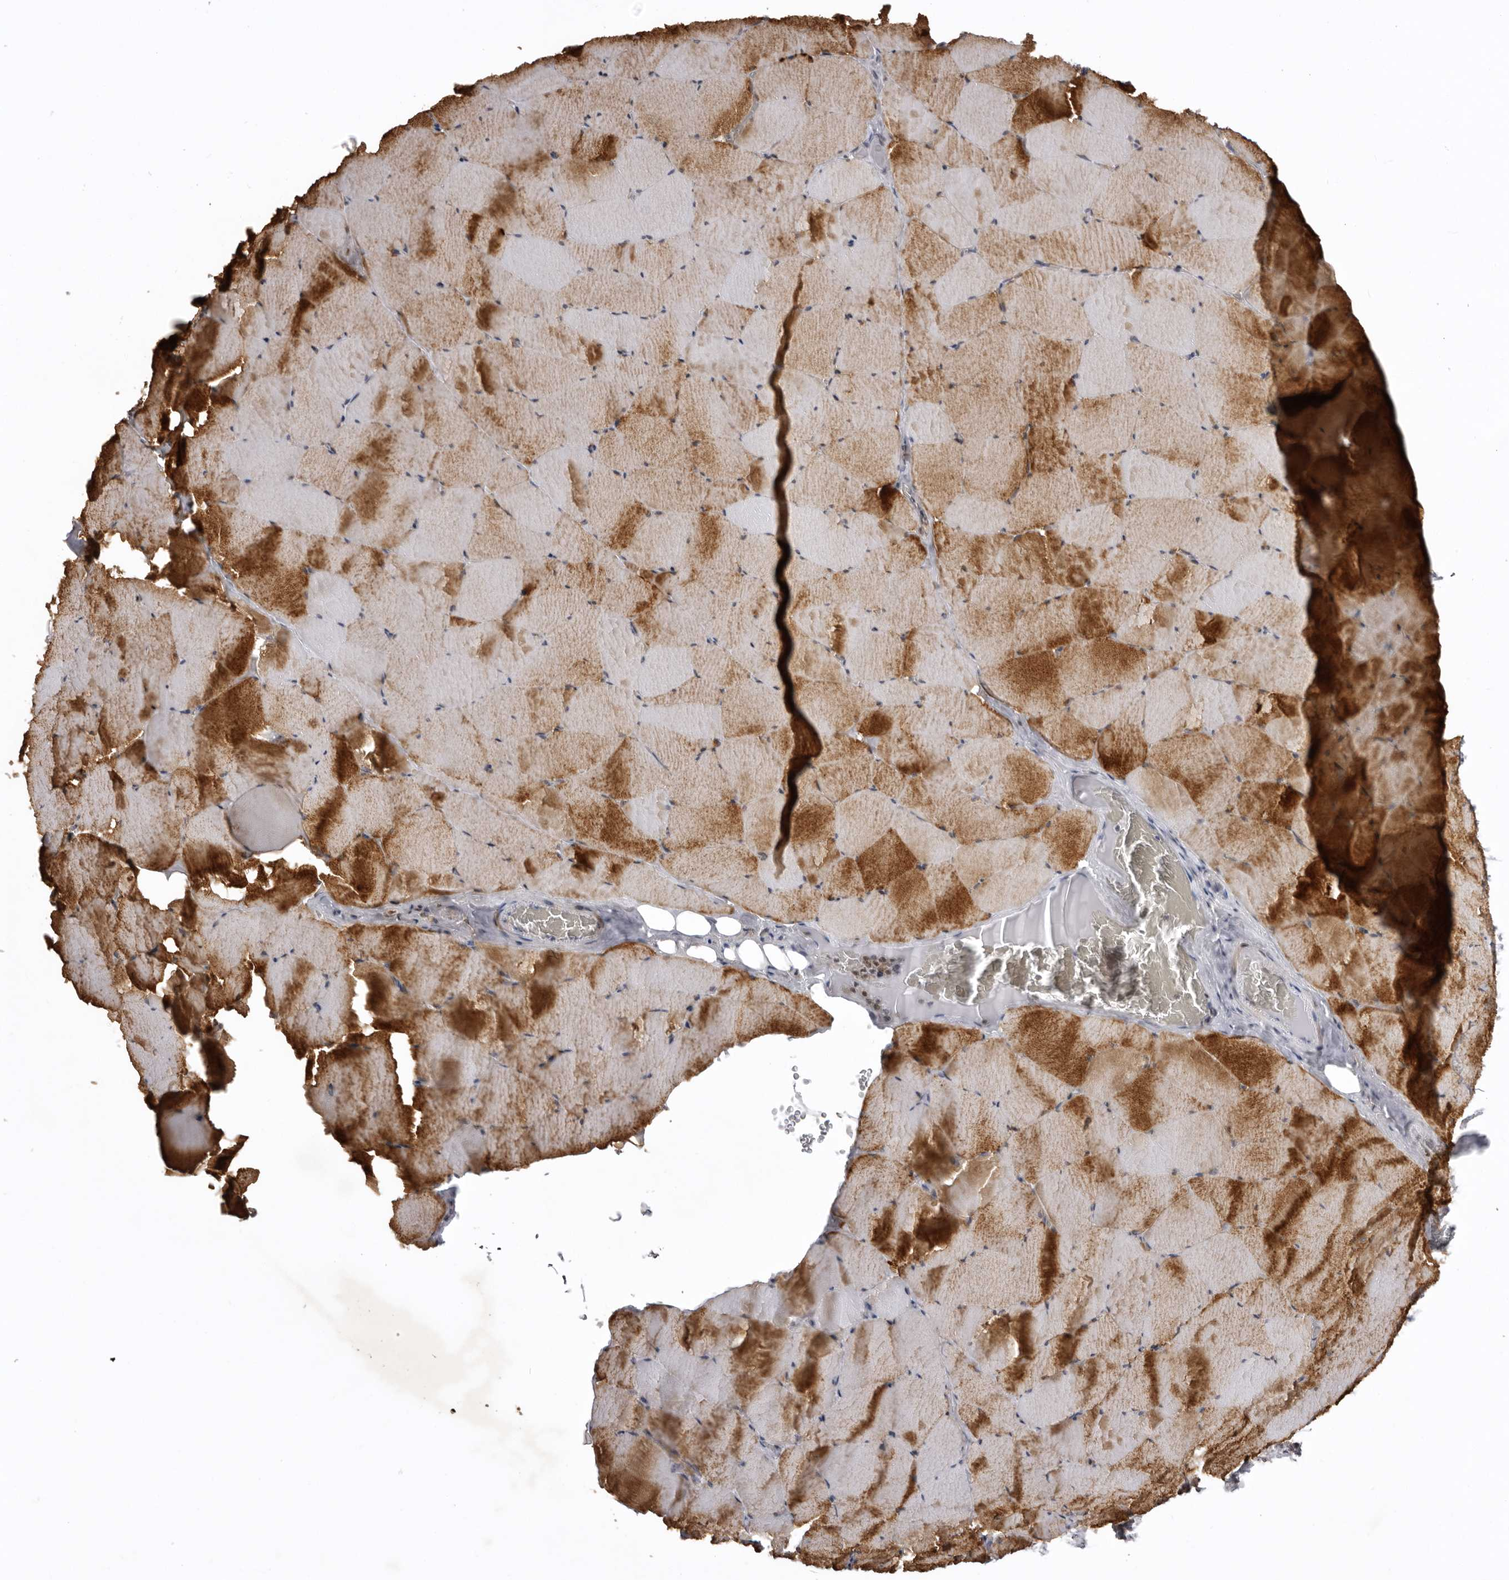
{"staining": {"intensity": "strong", "quantity": "25%-75%", "location": "cytoplasmic/membranous"}, "tissue": "skeletal muscle", "cell_type": "Myocytes", "image_type": "normal", "snomed": [{"axis": "morphology", "description": "Normal tissue, NOS"}, {"axis": "topography", "description": "Skeletal muscle"}], "caption": "This image reveals unremarkable skeletal muscle stained with IHC to label a protein in brown. The cytoplasmic/membranous of myocytes show strong positivity for the protein. Nuclei are counter-stained blue.", "gene": "USP43", "patient": {"sex": "male", "age": 62}}